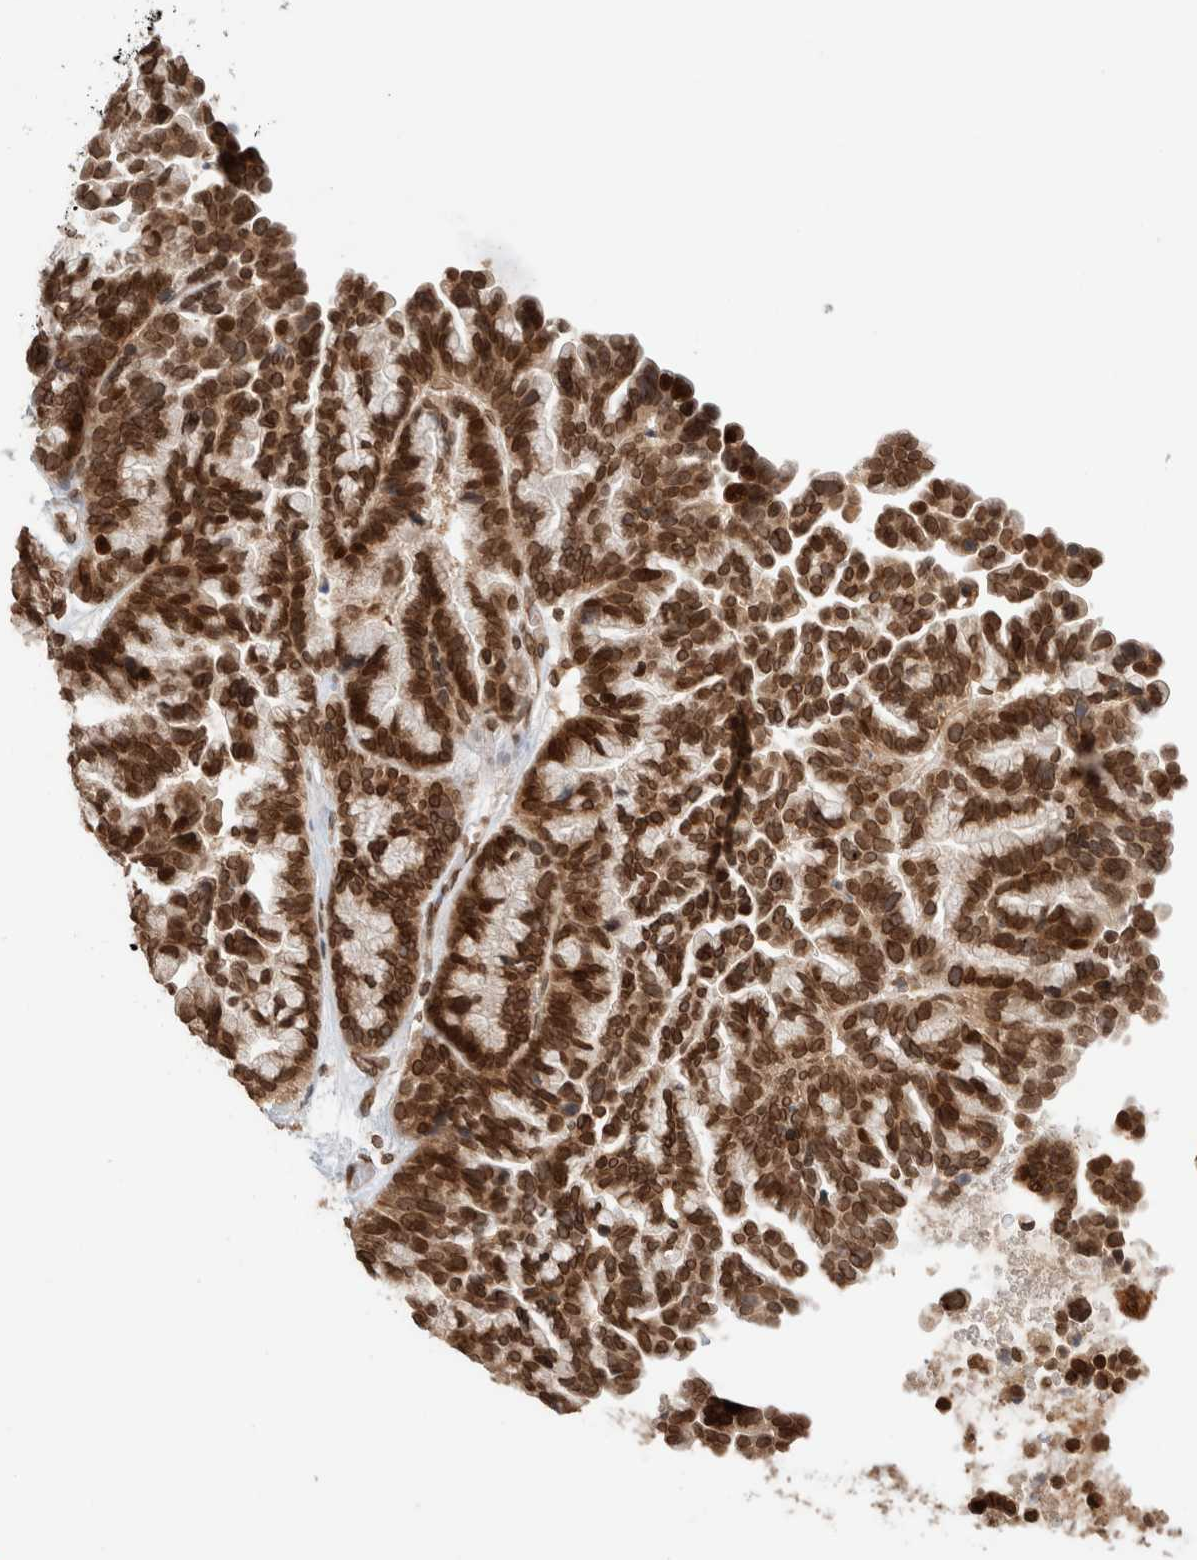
{"staining": {"intensity": "strong", "quantity": ">75%", "location": "cytoplasmic/membranous,nuclear"}, "tissue": "ovarian cancer", "cell_type": "Tumor cells", "image_type": "cancer", "snomed": [{"axis": "morphology", "description": "Cystadenocarcinoma, serous, NOS"}, {"axis": "topography", "description": "Ovary"}], "caption": "An image showing strong cytoplasmic/membranous and nuclear positivity in about >75% of tumor cells in ovarian serous cystadenocarcinoma, as visualized by brown immunohistochemical staining.", "gene": "TPR", "patient": {"sex": "female", "age": 56}}